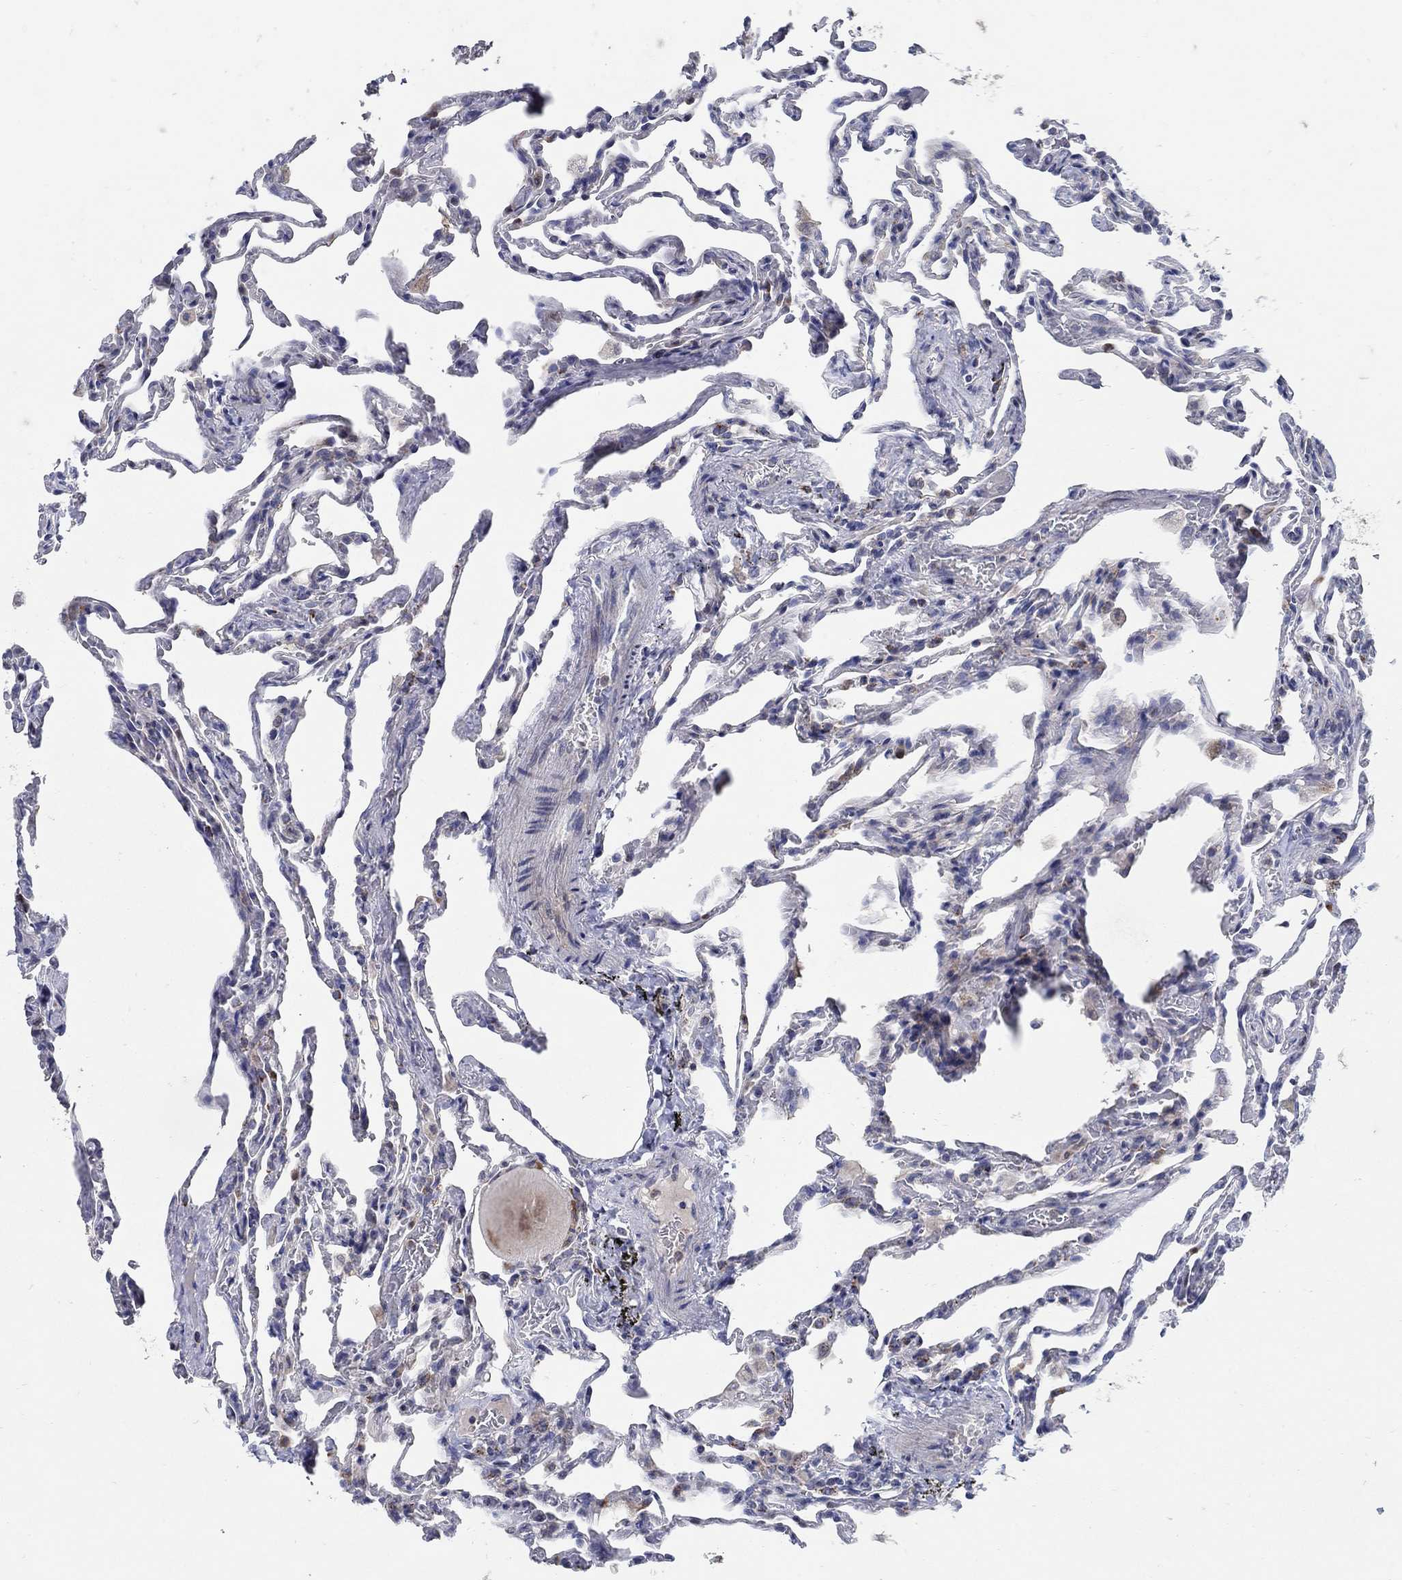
{"staining": {"intensity": "negative", "quantity": "none", "location": "none"}, "tissue": "lung", "cell_type": "Alveolar cells", "image_type": "normal", "snomed": [{"axis": "morphology", "description": "Normal tissue, NOS"}, {"axis": "topography", "description": "Lung"}], "caption": "DAB immunohistochemical staining of normal human lung exhibits no significant expression in alveolar cells.", "gene": "HMX2", "patient": {"sex": "female", "age": 43}}